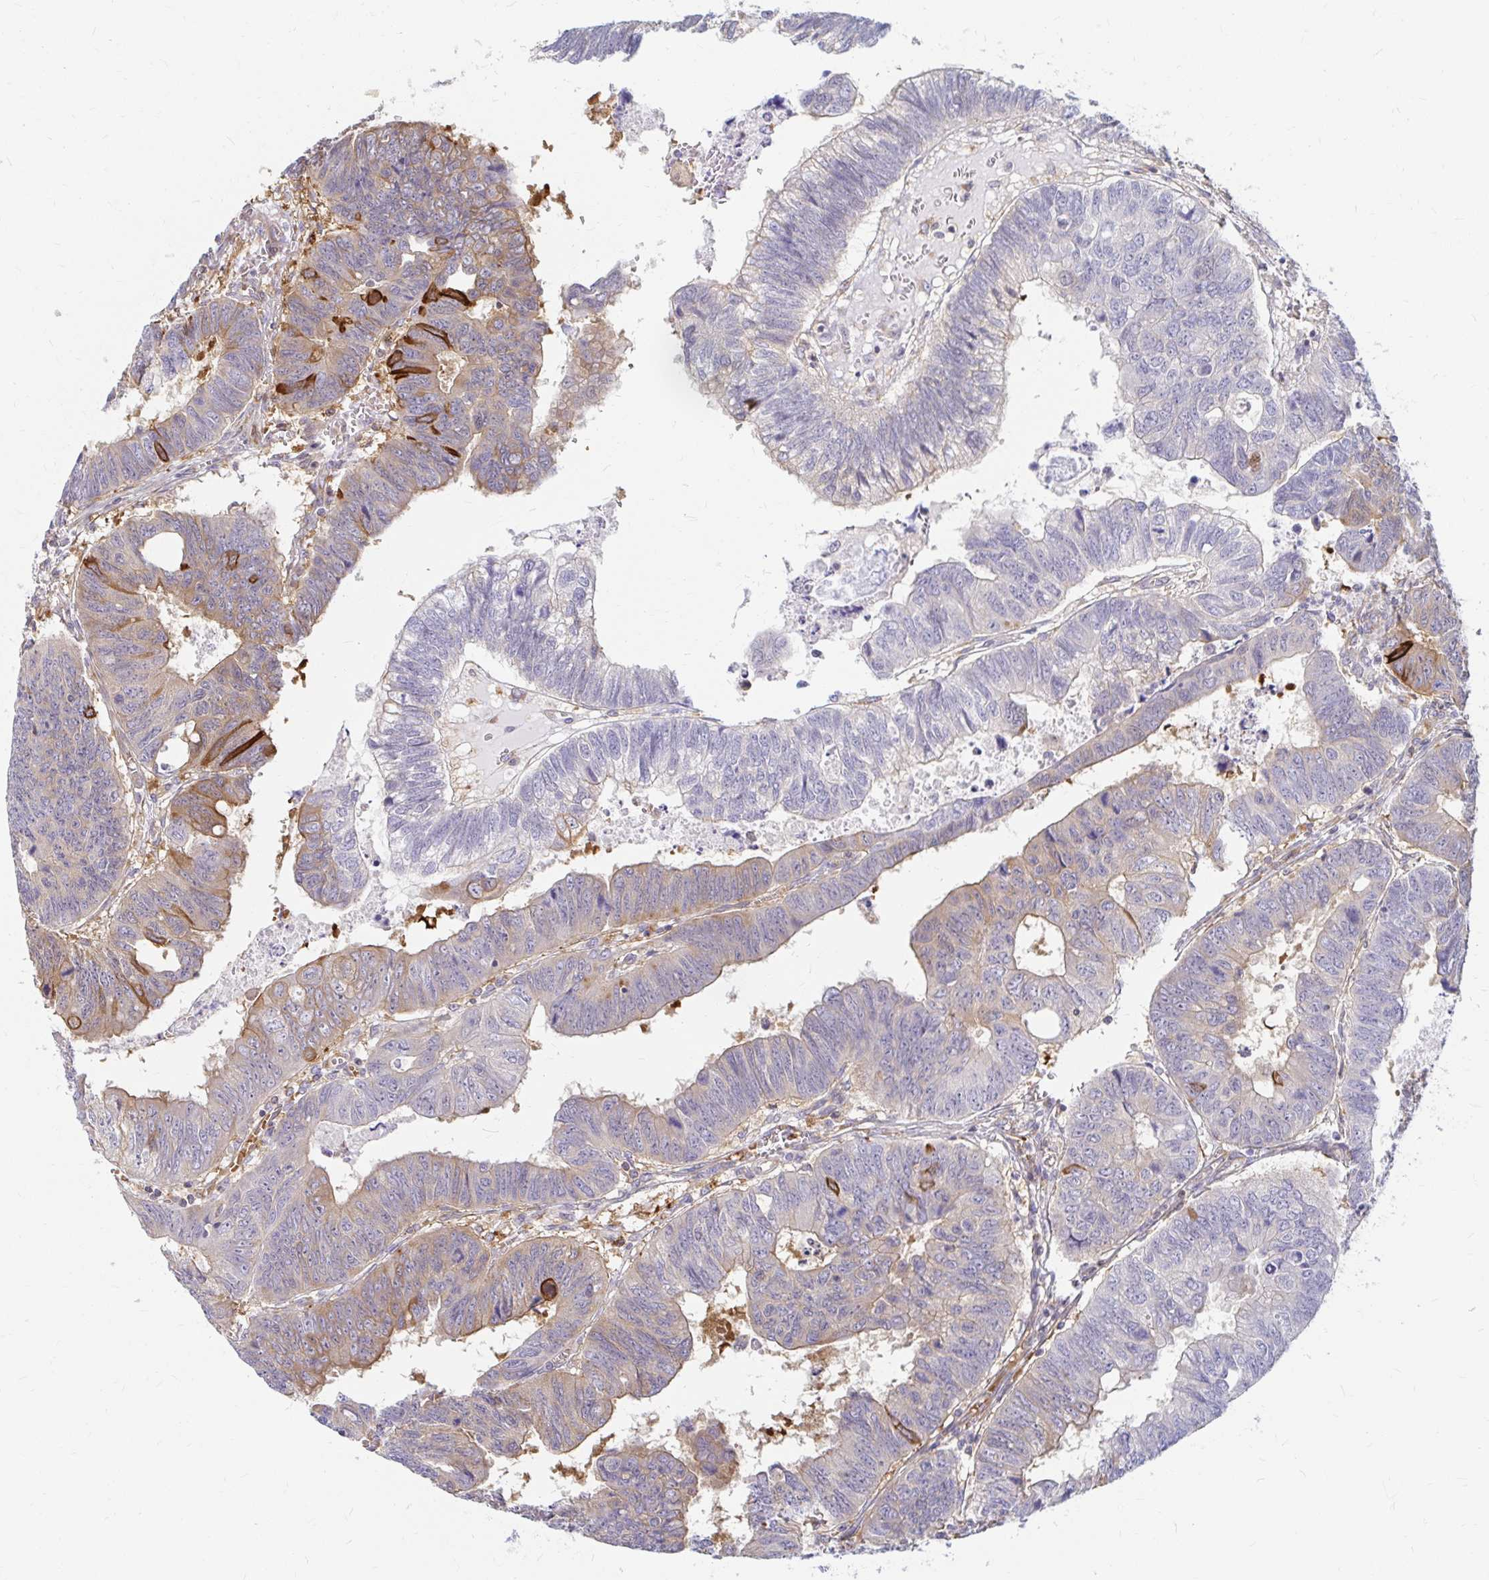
{"staining": {"intensity": "strong", "quantity": "<25%", "location": "cytoplasmic/membranous"}, "tissue": "colorectal cancer", "cell_type": "Tumor cells", "image_type": "cancer", "snomed": [{"axis": "morphology", "description": "Adenocarcinoma, NOS"}, {"axis": "topography", "description": "Colon"}], "caption": "Protein expression analysis of colorectal adenocarcinoma exhibits strong cytoplasmic/membranous positivity in about <25% of tumor cells. (DAB = brown stain, brightfield microscopy at high magnification).", "gene": "CAST", "patient": {"sex": "male", "age": 62}}